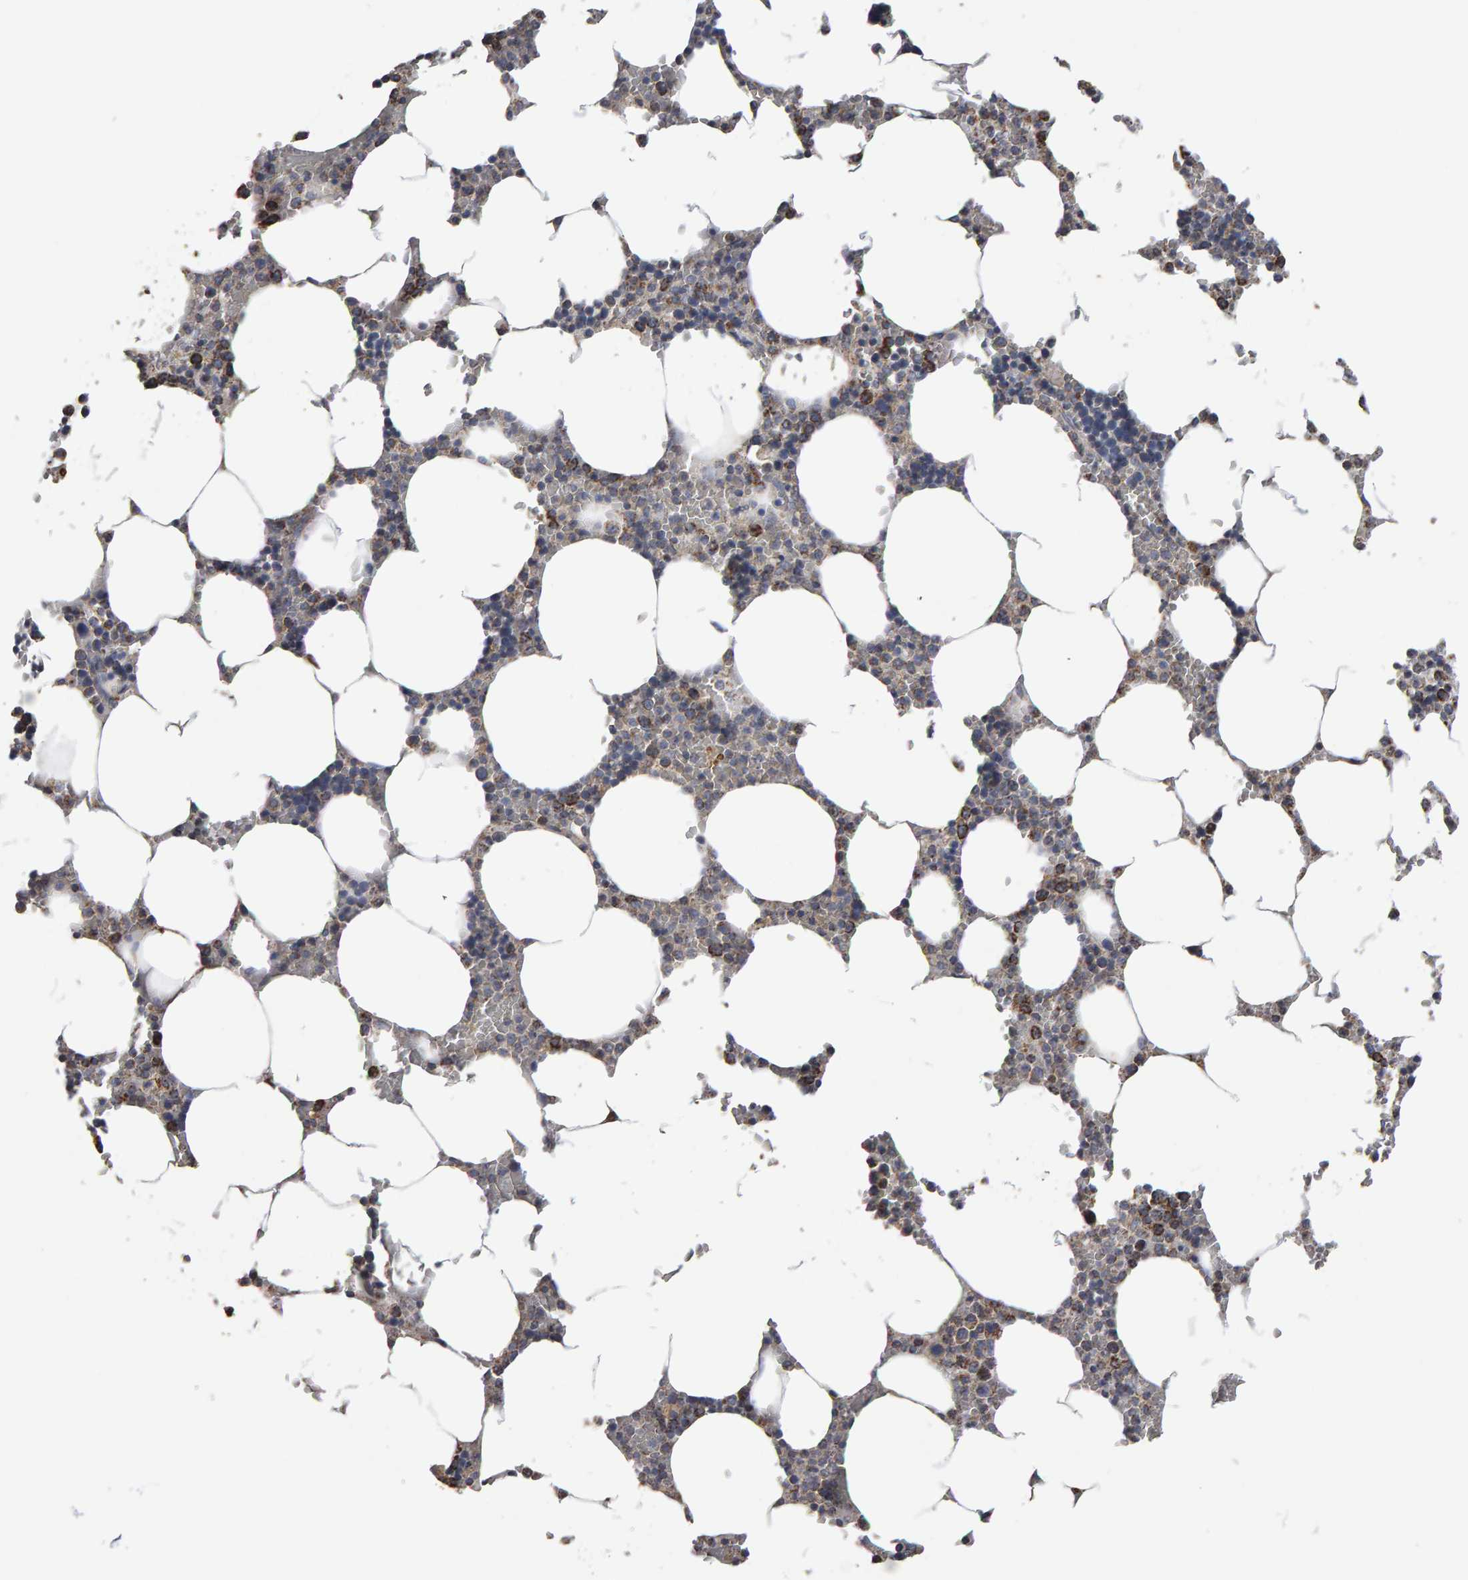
{"staining": {"intensity": "weak", "quantity": "25%-75%", "location": "cytoplasmic/membranous"}, "tissue": "bone marrow", "cell_type": "Hematopoietic cells", "image_type": "normal", "snomed": [{"axis": "morphology", "description": "Normal tissue, NOS"}, {"axis": "topography", "description": "Bone marrow"}], "caption": "A histopathology image showing weak cytoplasmic/membranous staining in about 25%-75% of hematopoietic cells in normal bone marrow, as visualized by brown immunohistochemical staining.", "gene": "TOM1L1", "patient": {"sex": "male", "age": 70}}